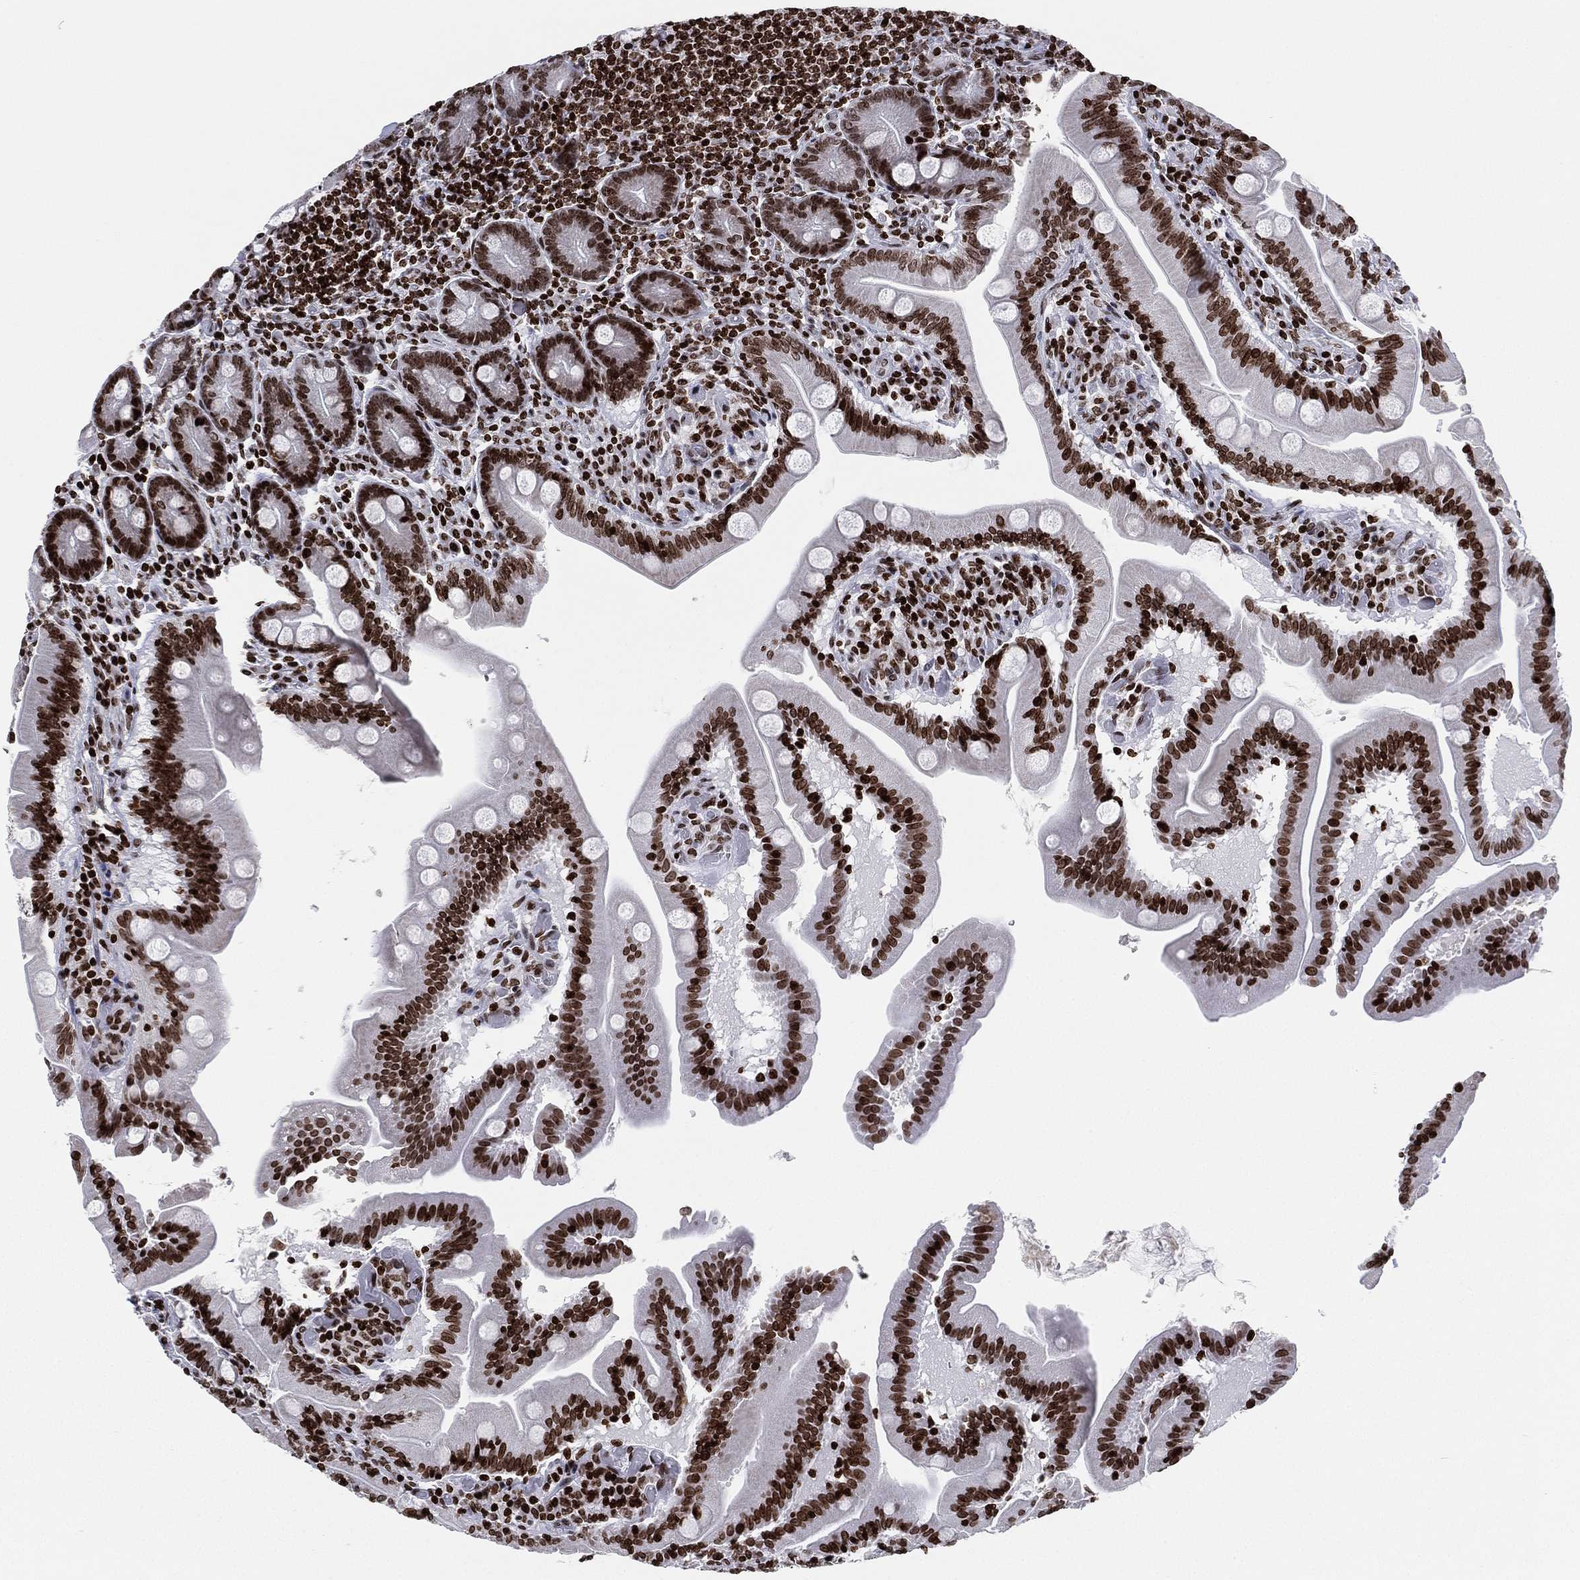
{"staining": {"intensity": "strong", "quantity": ">75%", "location": "nuclear"}, "tissue": "small intestine", "cell_type": "Glandular cells", "image_type": "normal", "snomed": [{"axis": "morphology", "description": "Normal tissue, NOS"}, {"axis": "topography", "description": "Small intestine"}], "caption": "Small intestine stained with IHC displays strong nuclear staining in about >75% of glandular cells.", "gene": "MFSD14A", "patient": {"sex": "male", "age": 37}}